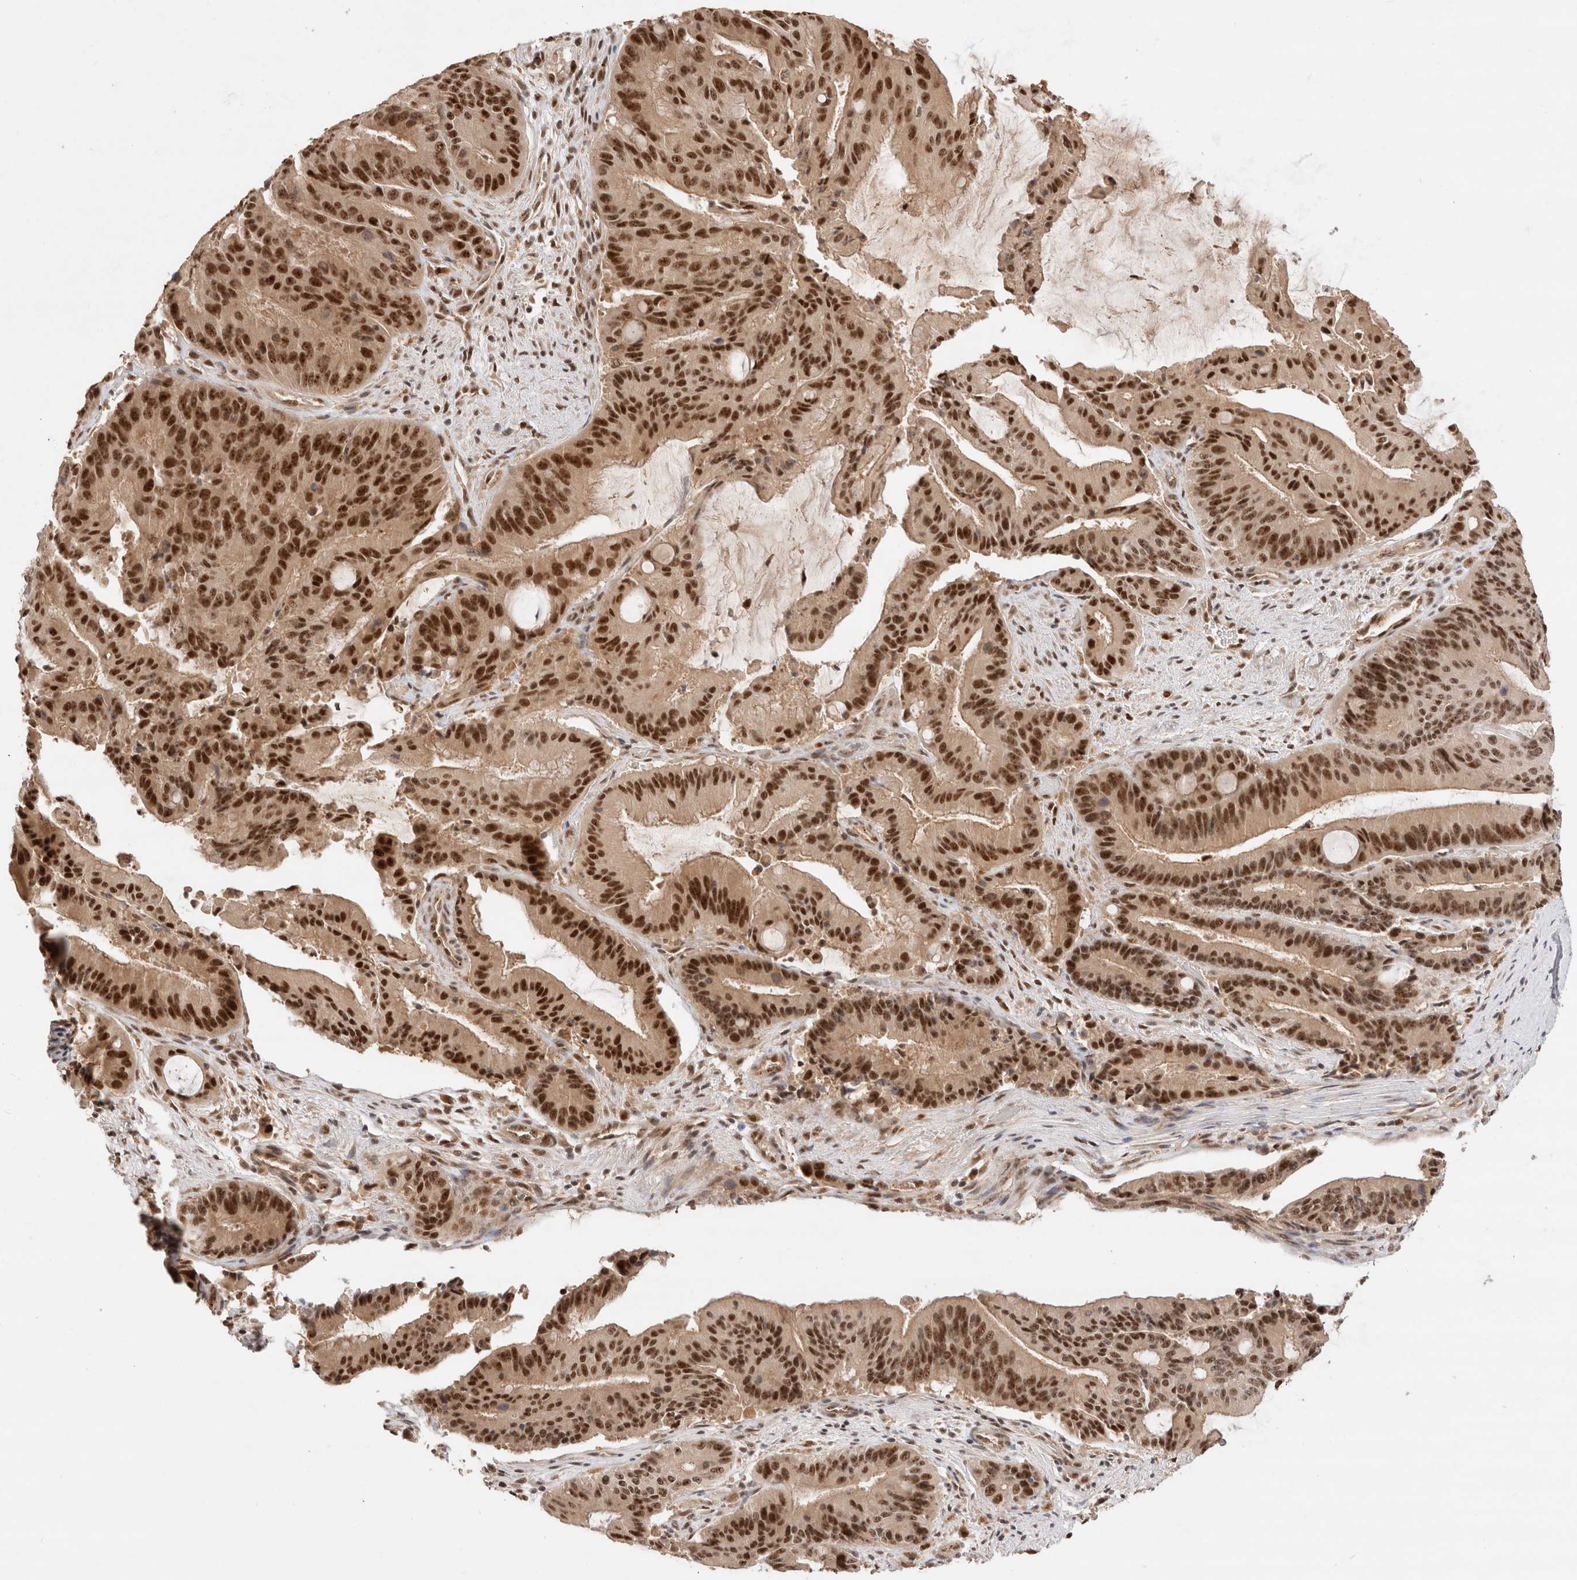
{"staining": {"intensity": "strong", "quantity": ">75%", "location": "nuclear"}, "tissue": "liver cancer", "cell_type": "Tumor cells", "image_type": "cancer", "snomed": [{"axis": "morphology", "description": "Normal tissue, NOS"}, {"axis": "morphology", "description": "Cholangiocarcinoma"}, {"axis": "topography", "description": "Liver"}, {"axis": "topography", "description": "Peripheral nerve tissue"}], "caption": "Immunohistochemistry (IHC) of cholangiocarcinoma (liver) demonstrates high levels of strong nuclear expression in about >75% of tumor cells. (IHC, brightfield microscopy, high magnification).", "gene": "MPHOSPH6", "patient": {"sex": "female", "age": 73}}